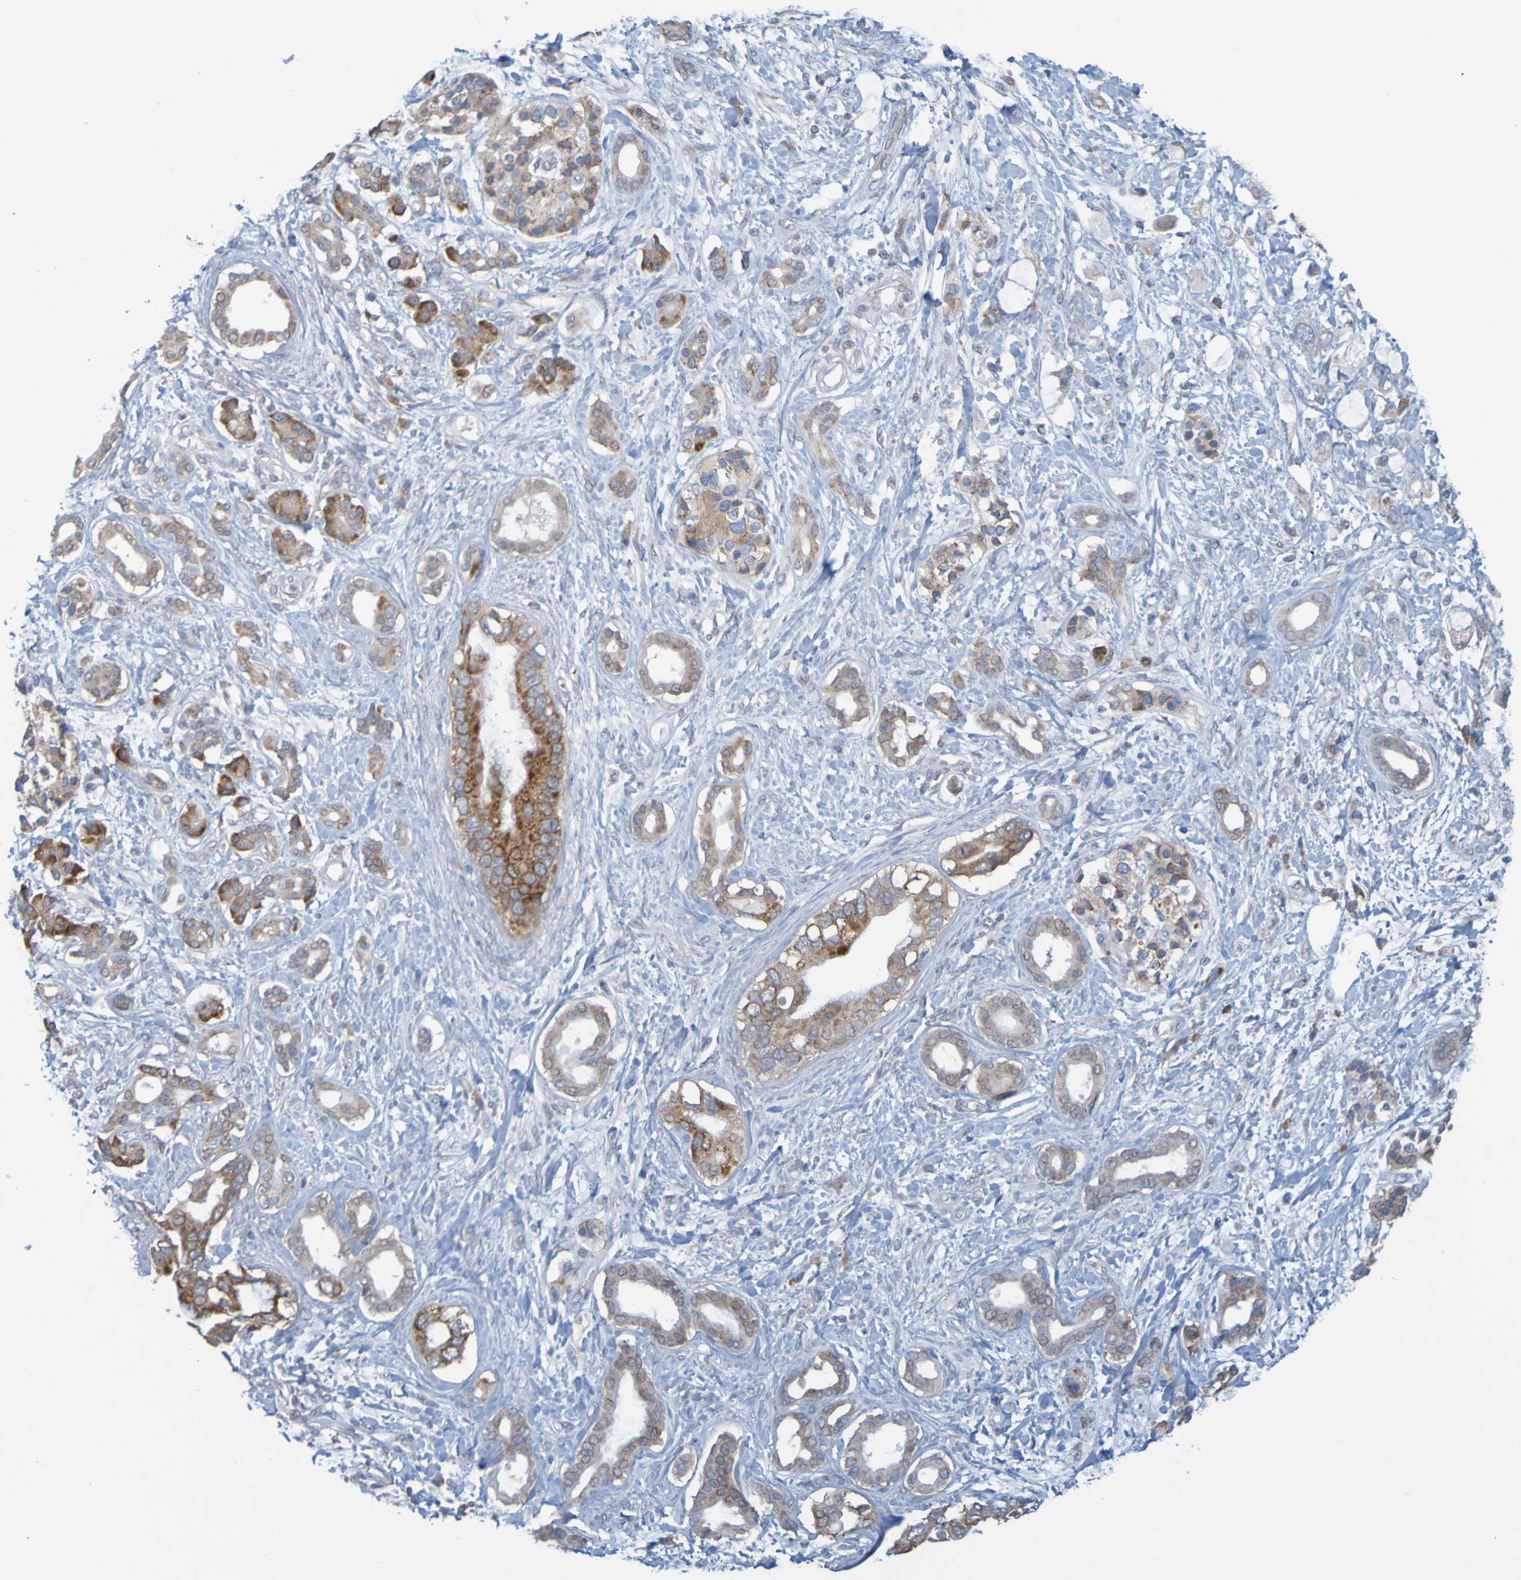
{"staining": {"intensity": "strong", "quantity": "<25%", "location": "cytoplasmic/membranous"}, "tissue": "pancreatic cancer", "cell_type": "Tumor cells", "image_type": "cancer", "snomed": [{"axis": "morphology", "description": "Adenocarcinoma, NOS"}, {"axis": "topography", "description": "Pancreas"}], "caption": "Adenocarcinoma (pancreatic) tissue displays strong cytoplasmic/membranous staining in about <25% of tumor cells", "gene": "MOGS", "patient": {"sex": "female", "age": 56}}